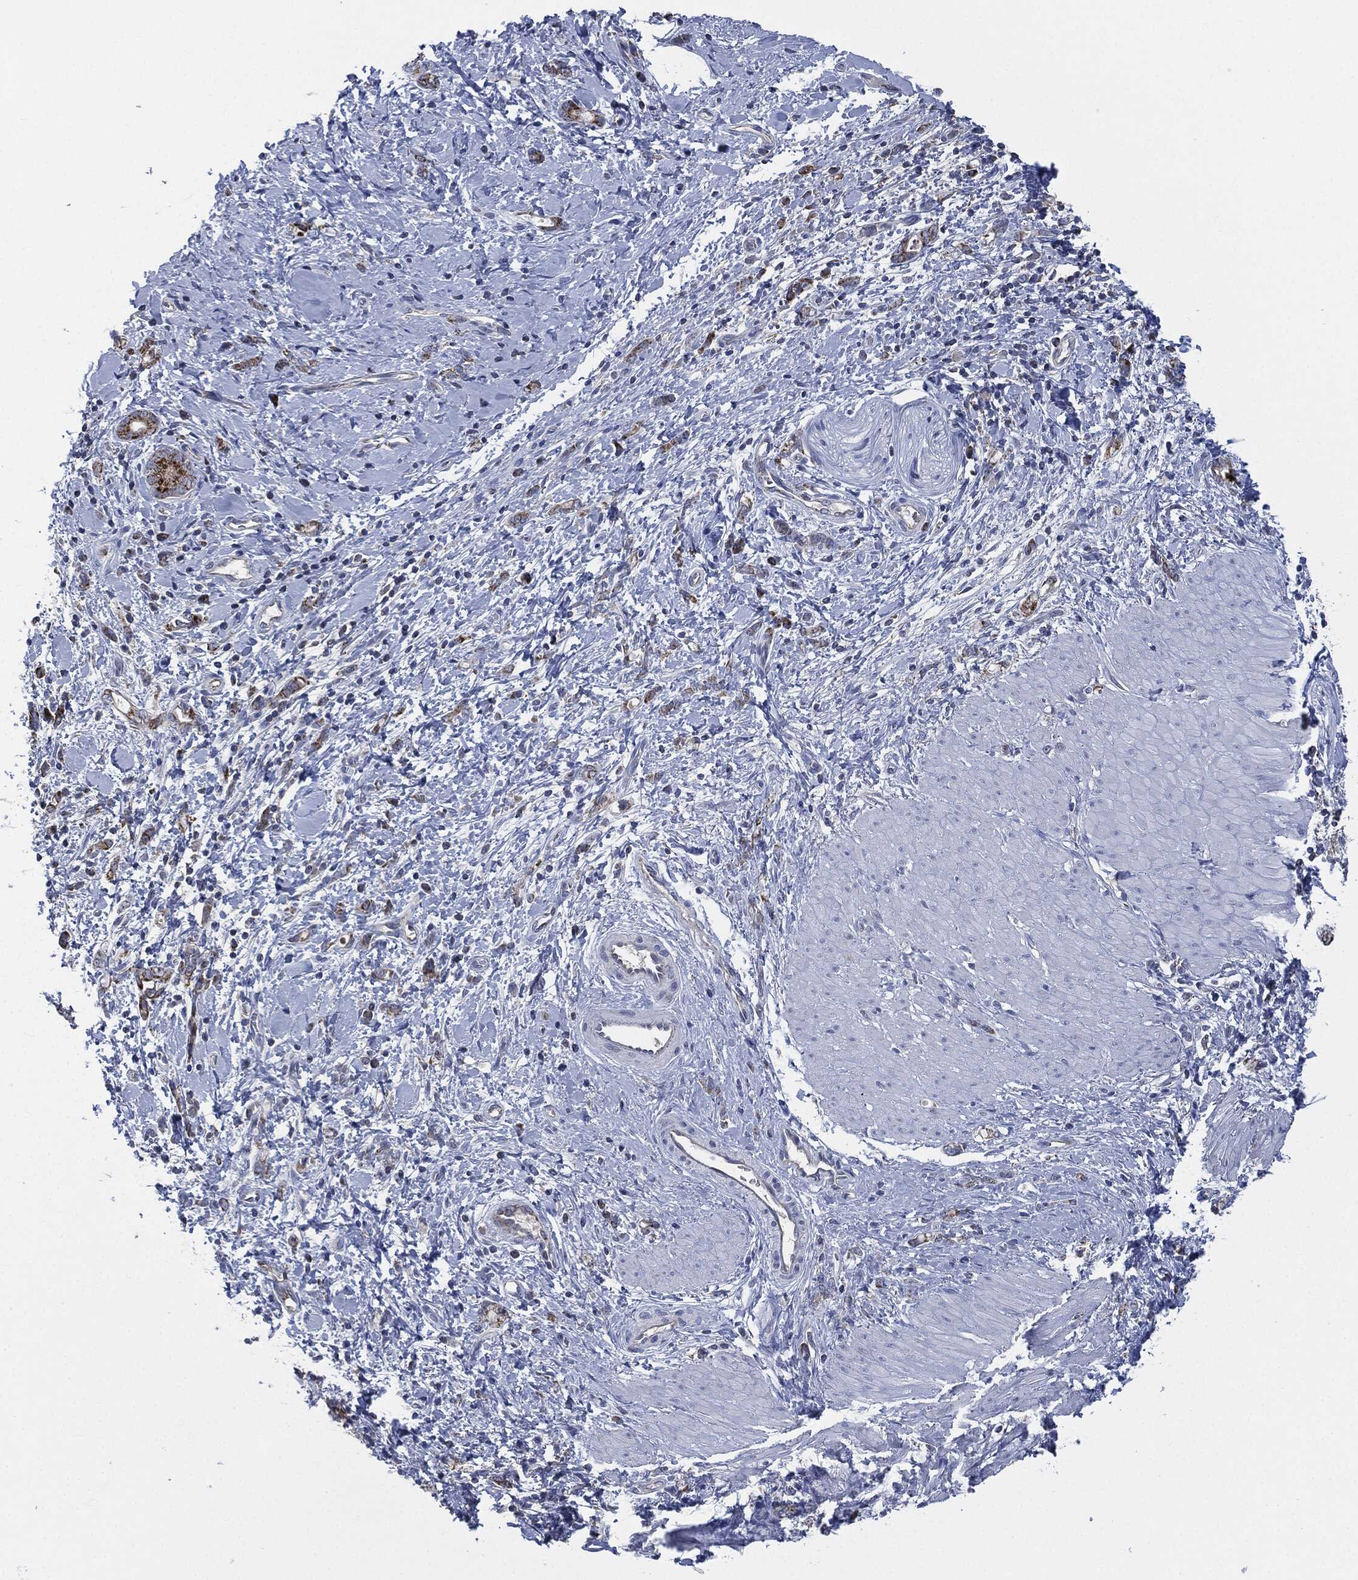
{"staining": {"intensity": "strong", "quantity": "<25%", "location": "cytoplasmic/membranous"}, "tissue": "stomach cancer", "cell_type": "Tumor cells", "image_type": "cancer", "snomed": [{"axis": "morphology", "description": "Normal tissue, NOS"}, {"axis": "morphology", "description": "Adenocarcinoma, NOS"}, {"axis": "topography", "description": "Stomach"}], "caption": "This micrograph exhibits immunohistochemistry (IHC) staining of human adenocarcinoma (stomach), with medium strong cytoplasmic/membranous positivity in about <25% of tumor cells.", "gene": "SIGLEC9", "patient": {"sex": "male", "age": 67}}